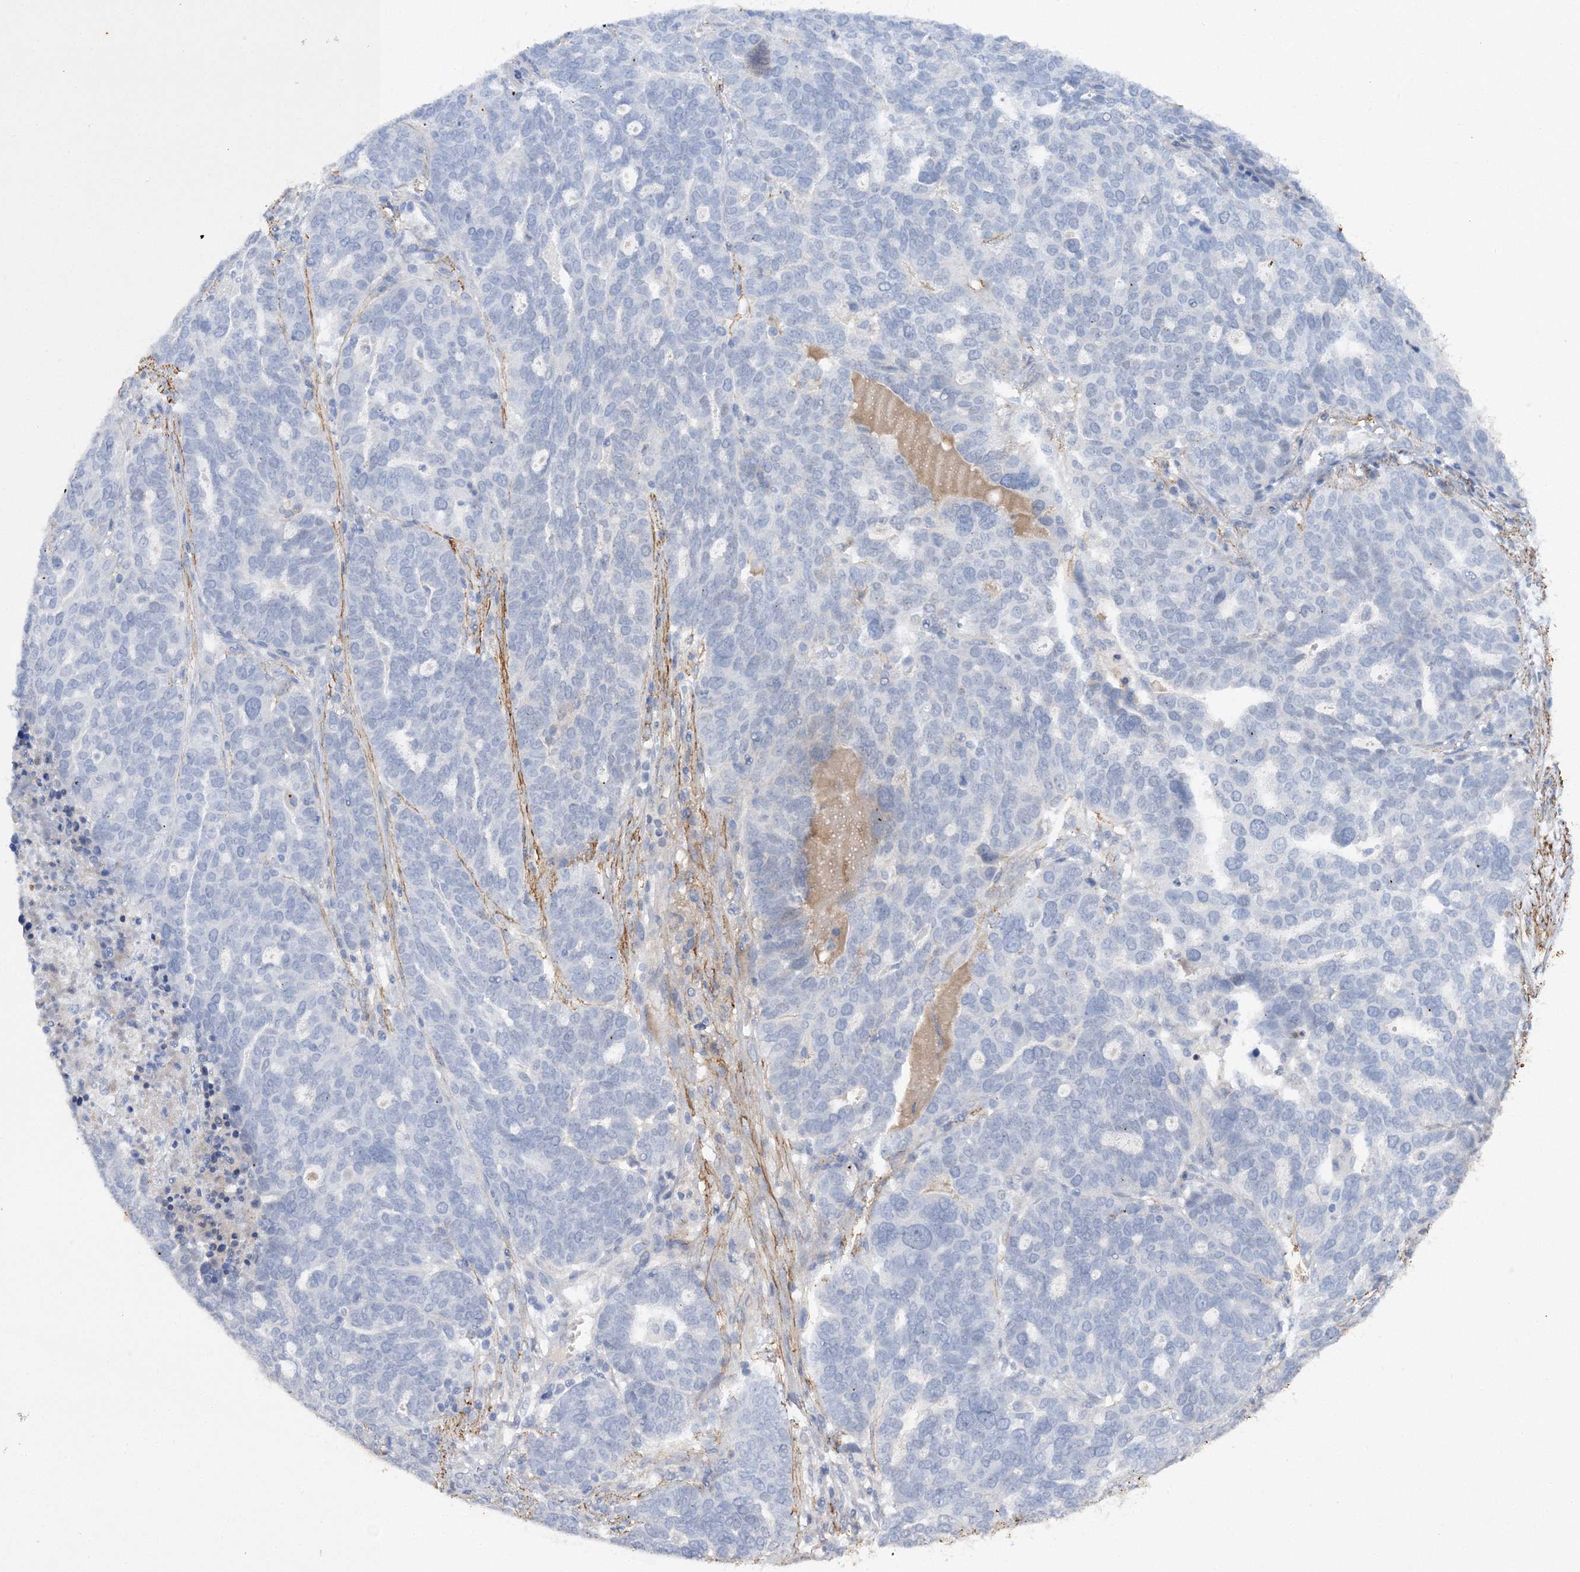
{"staining": {"intensity": "negative", "quantity": "none", "location": "none"}, "tissue": "ovarian cancer", "cell_type": "Tumor cells", "image_type": "cancer", "snomed": [{"axis": "morphology", "description": "Cystadenocarcinoma, serous, NOS"}, {"axis": "topography", "description": "Ovary"}], "caption": "This is an immunohistochemistry (IHC) micrograph of ovarian cancer. There is no positivity in tumor cells.", "gene": "RTN2", "patient": {"sex": "female", "age": 59}}